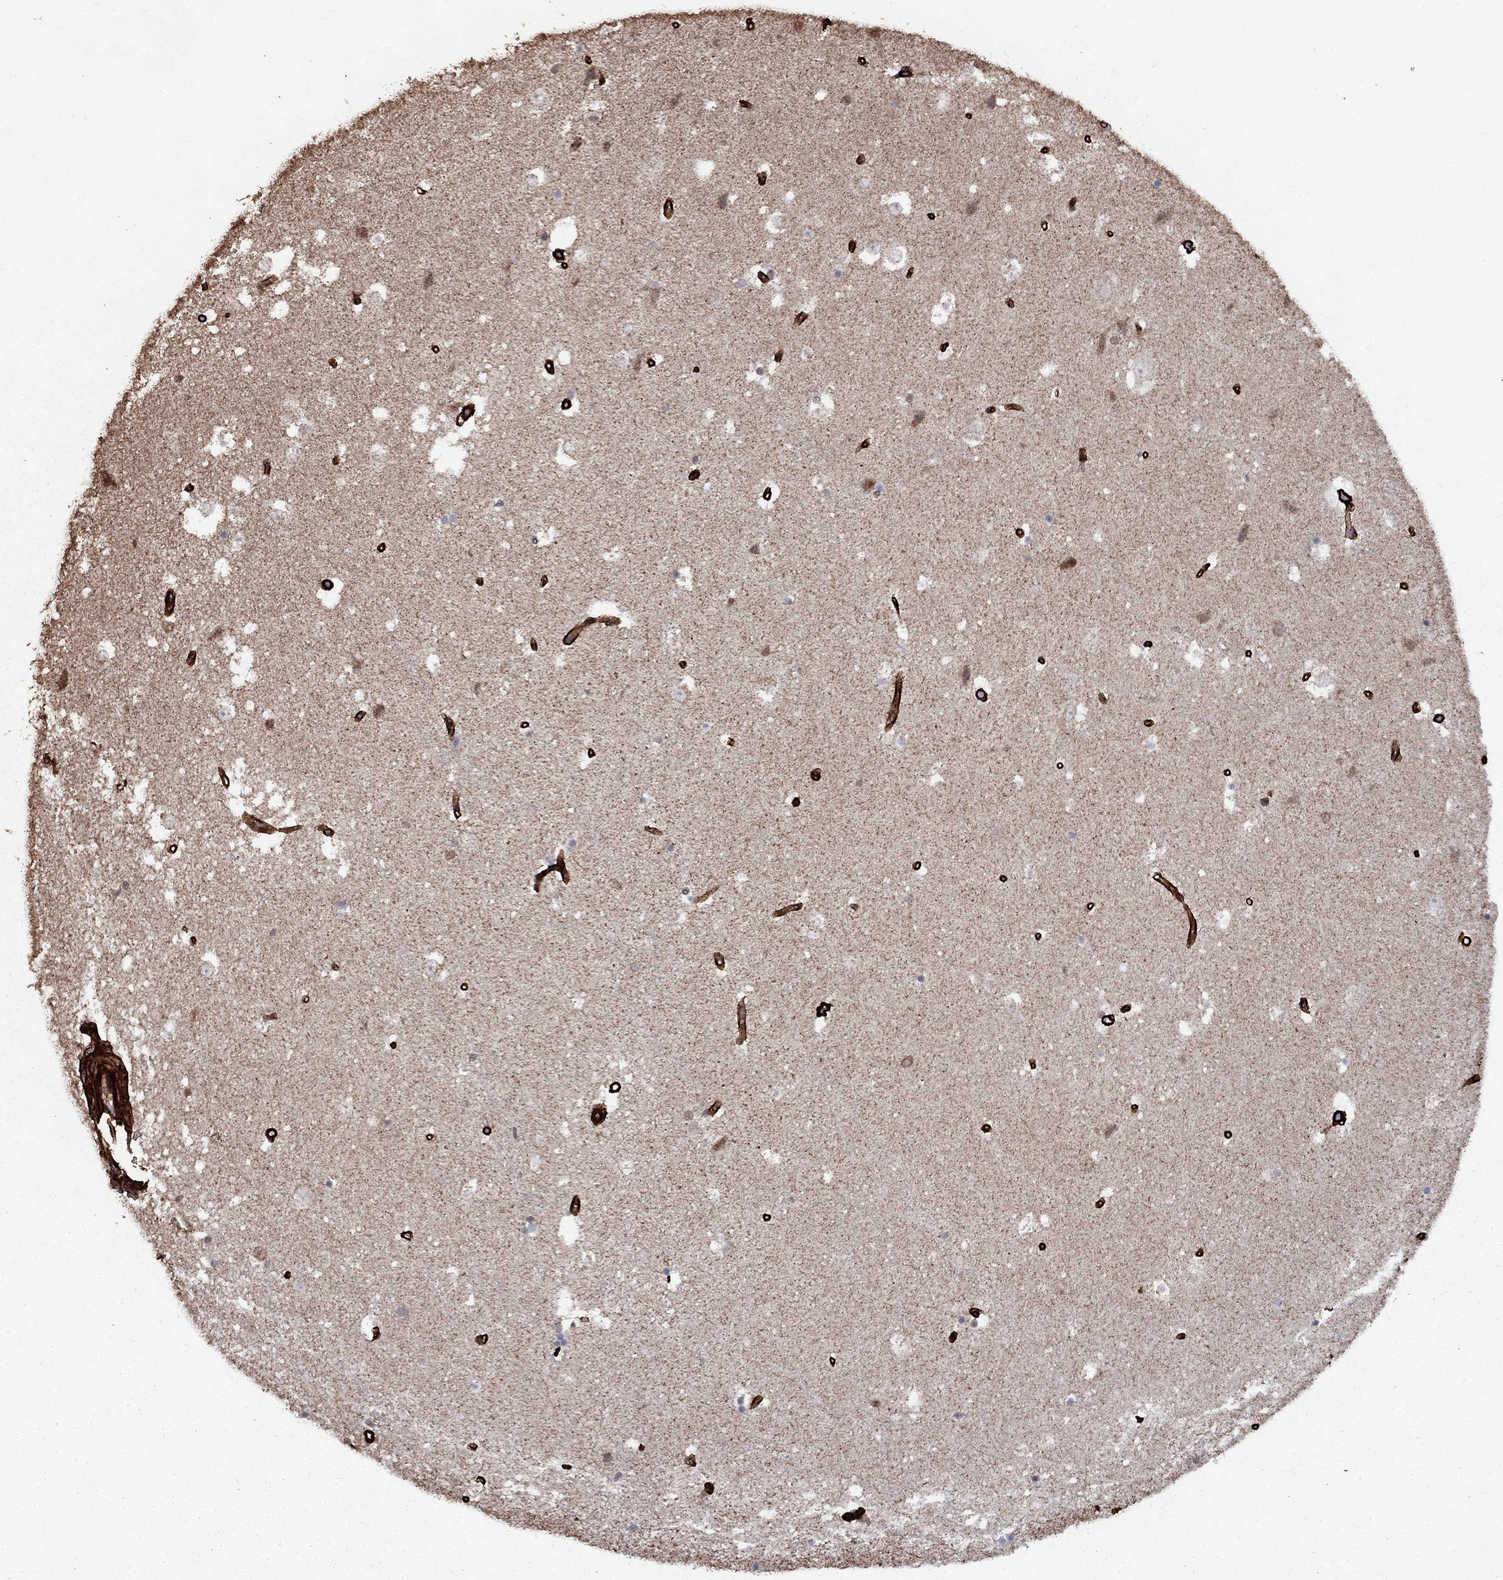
{"staining": {"intensity": "negative", "quantity": "none", "location": "none"}, "tissue": "hippocampus", "cell_type": "Glial cells", "image_type": "normal", "snomed": [{"axis": "morphology", "description": "Normal tissue, NOS"}, {"axis": "topography", "description": "Hippocampus"}], "caption": "Immunohistochemistry (IHC) photomicrograph of normal hippocampus: hippocampus stained with DAB demonstrates no significant protein expression in glial cells. (DAB immunohistochemistry with hematoxylin counter stain).", "gene": "COL18A1", "patient": {"sex": "male", "age": 51}}